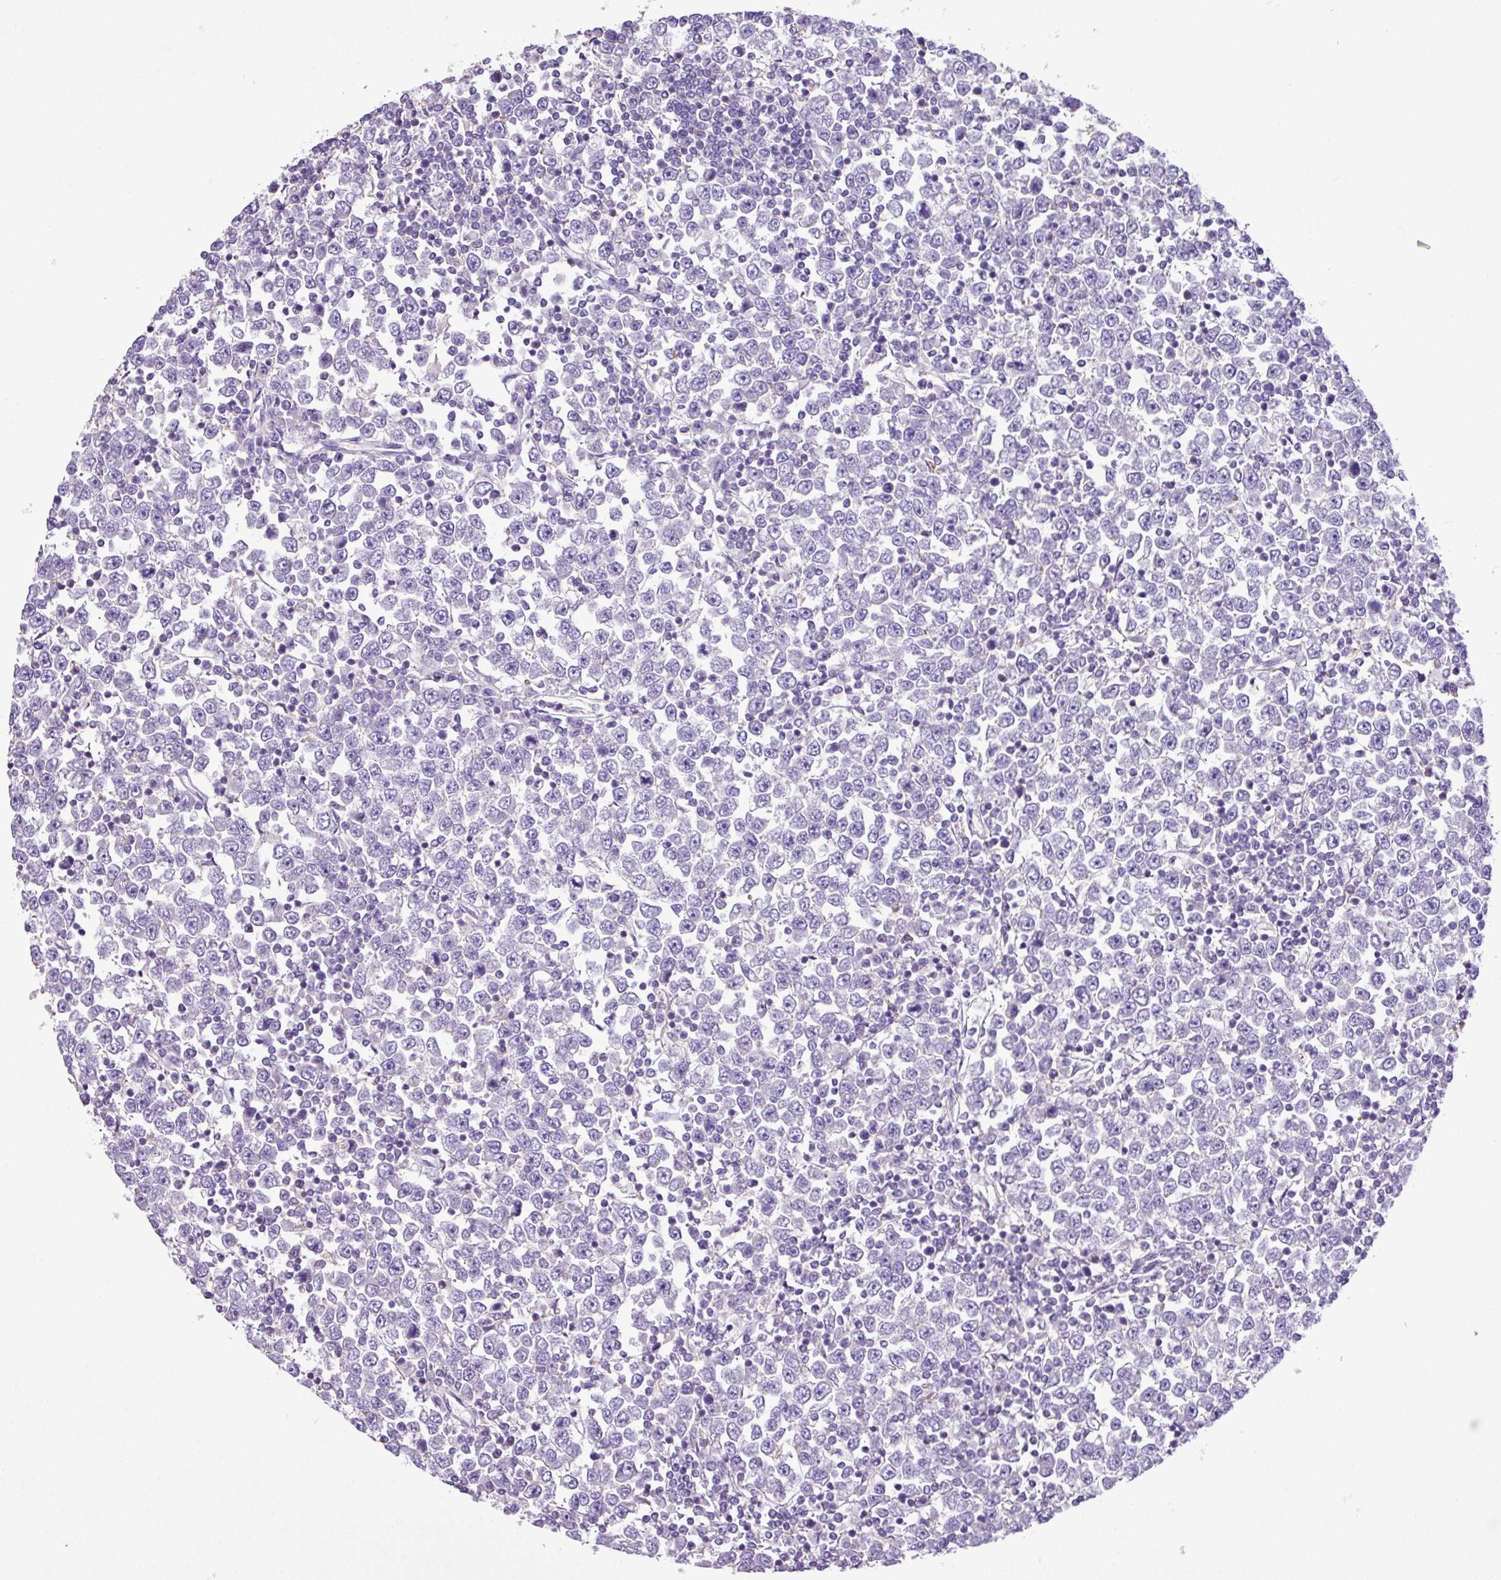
{"staining": {"intensity": "negative", "quantity": "none", "location": "none"}, "tissue": "testis cancer", "cell_type": "Tumor cells", "image_type": "cancer", "snomed": [{"axis": "morphology", "description": "Seminoma, NOS"}, {"axis": "topography", "description": "Testis"}], "caption": "This is an IHC image of testis cancer (seminoma). There is no staining in tumor cells.", "gene": "ZNF334", "patient": {"sex": "male", "age": 65}}